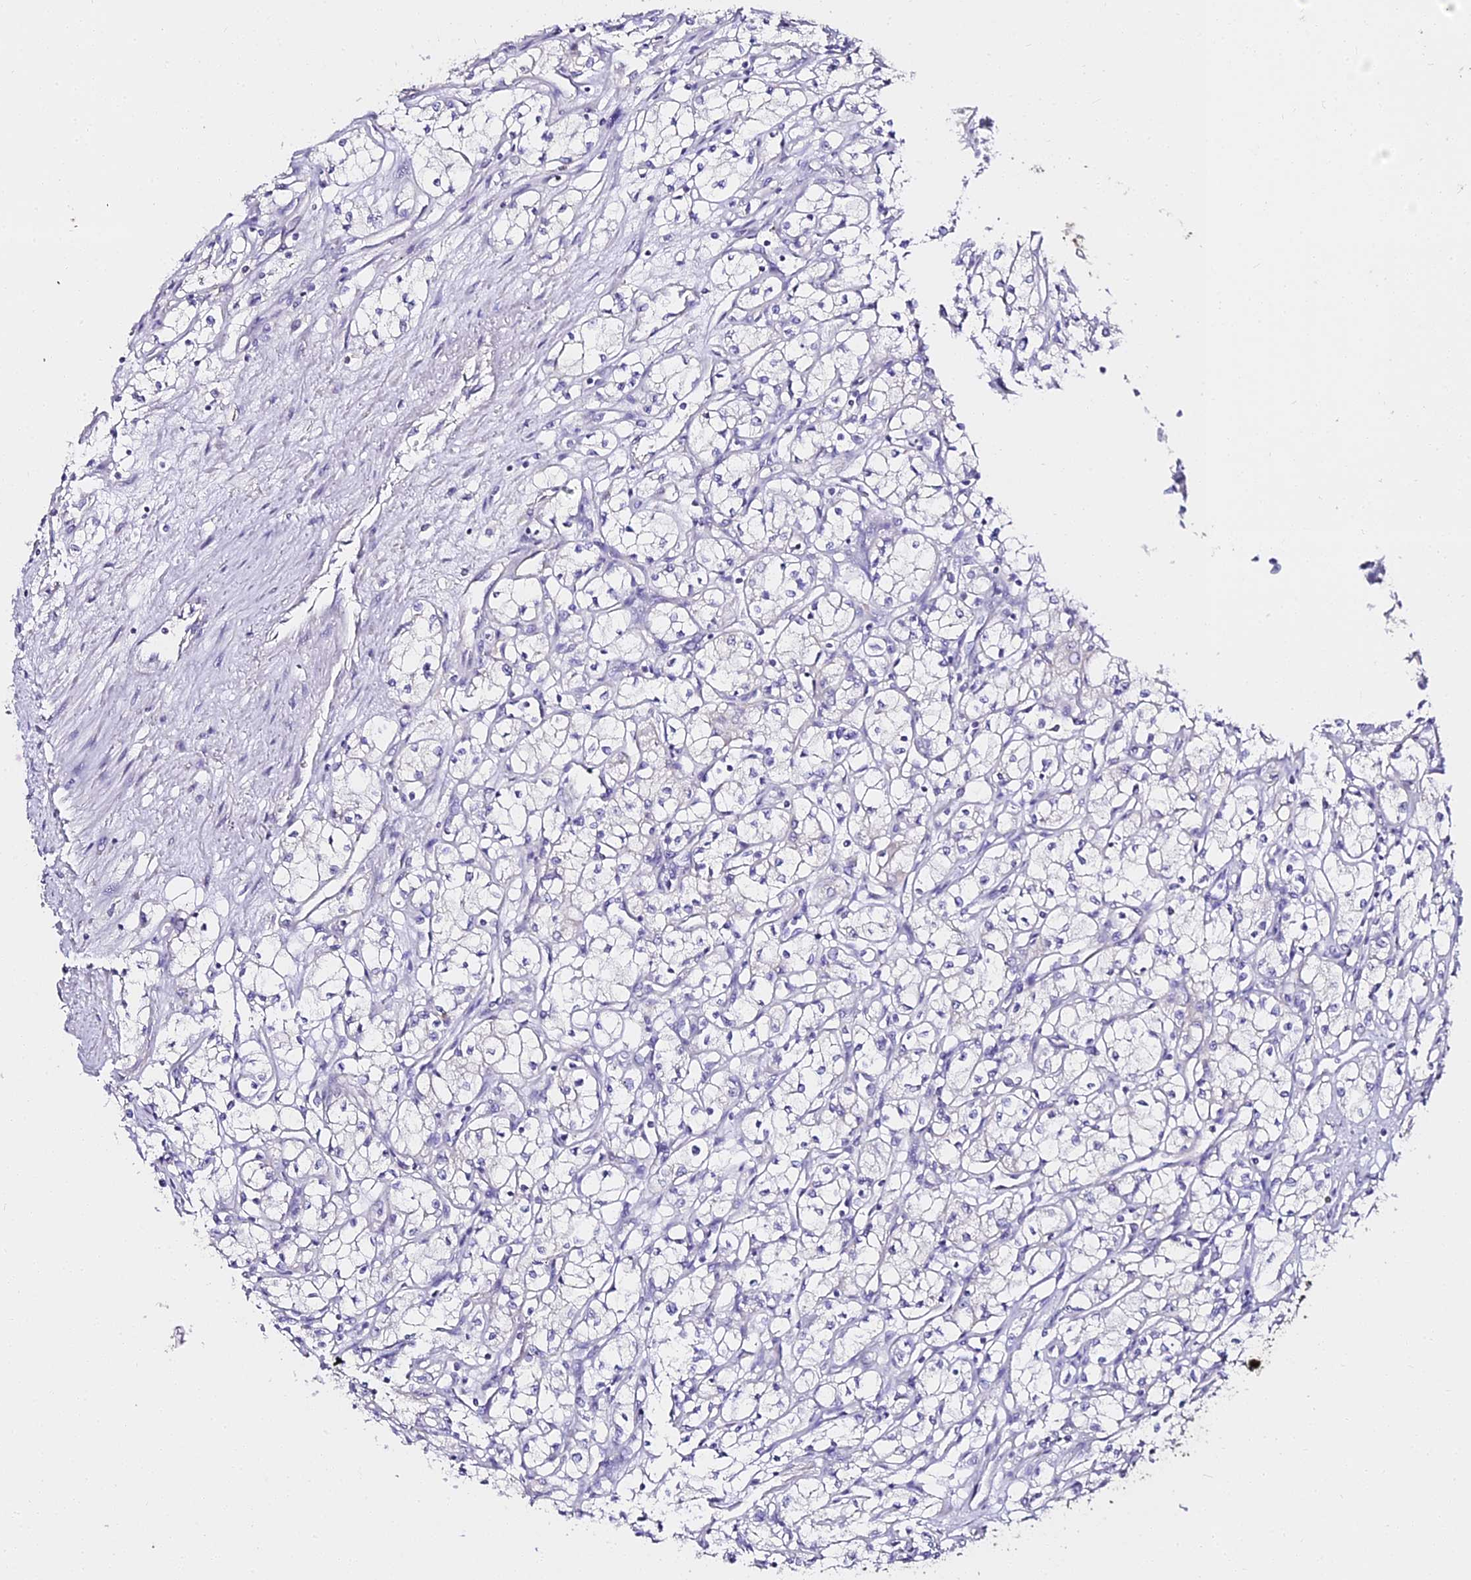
{"staining": {"intensity": "negative", "quantity": "none", "location": "none"}, "tissue": "renal cancer", "cell_type": "Tumor cells", "image_type": "cancer", "snomed": [{"axis": "morphology", "description": "Adenocarcinoma, NOS"}, {"axis": "topography", "description": "Kidney"}], "caption": "A micrograph of human renal cancer (adenocarcinoma) is negative for staining in tumor cells. The staining is performed using DAB brown chromogen with nuclei counter-stained in using hematoxylin.", "gene": "ALPG", "patient": {"sex": "male", "age": 59}}